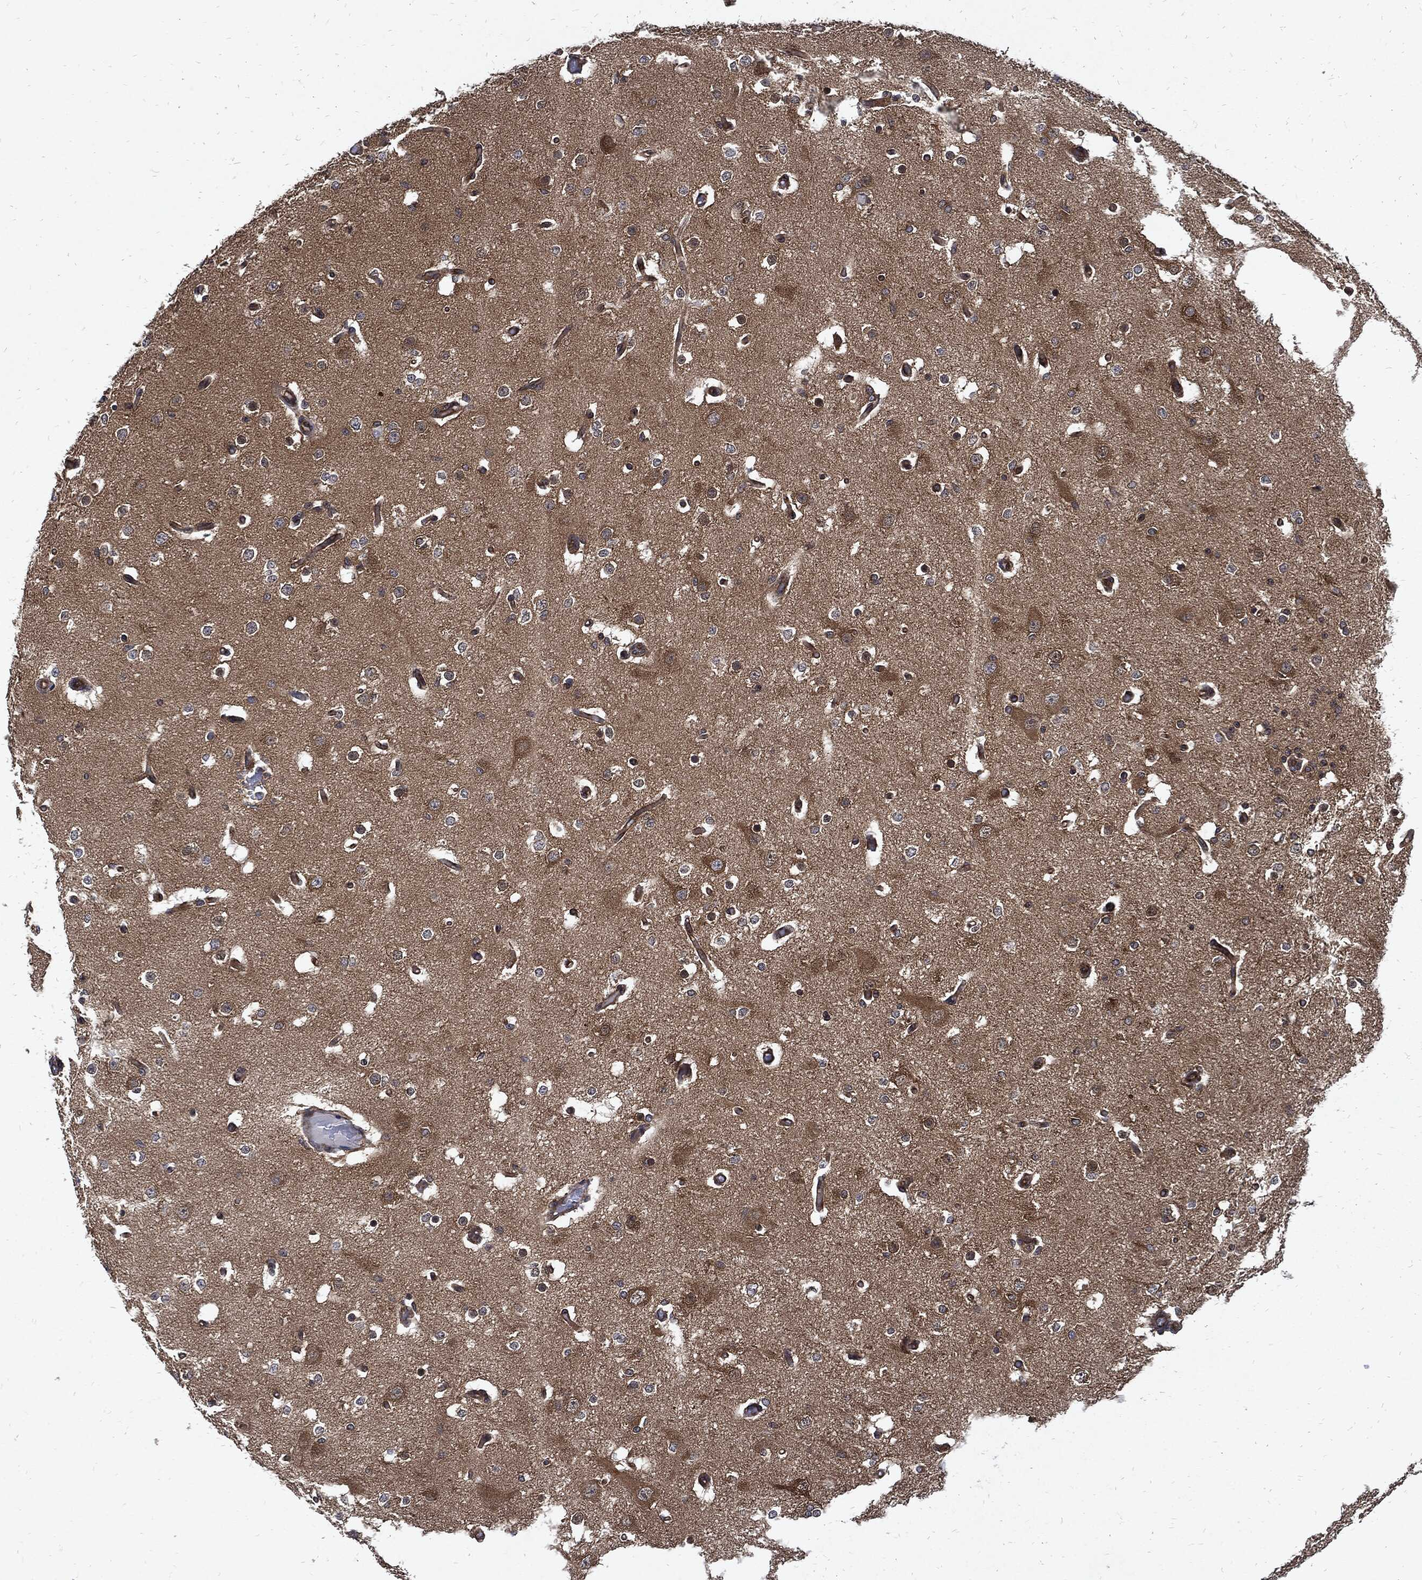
{"staining": {"intensity": "negative", "quantity": "none", "location": "none"}, "tissue": "cerebral cortex", "cell_type": "Endothelial cells", "image_type": "normal", "snomed": [{"axis": "morphology", "description": "Normal tissue, NOS"}, {"axis": "morphology", "description": "Inflammation, NOS"}, {"axis": "topography", "description": "Cerebral cortex"}], "caption": "Immunohistochemical staining of normal human cerebral cortex shows no significant expression in endothelial cells.", "gene": "DCTN1", "patient": {"sex": "male", "age": 6}}